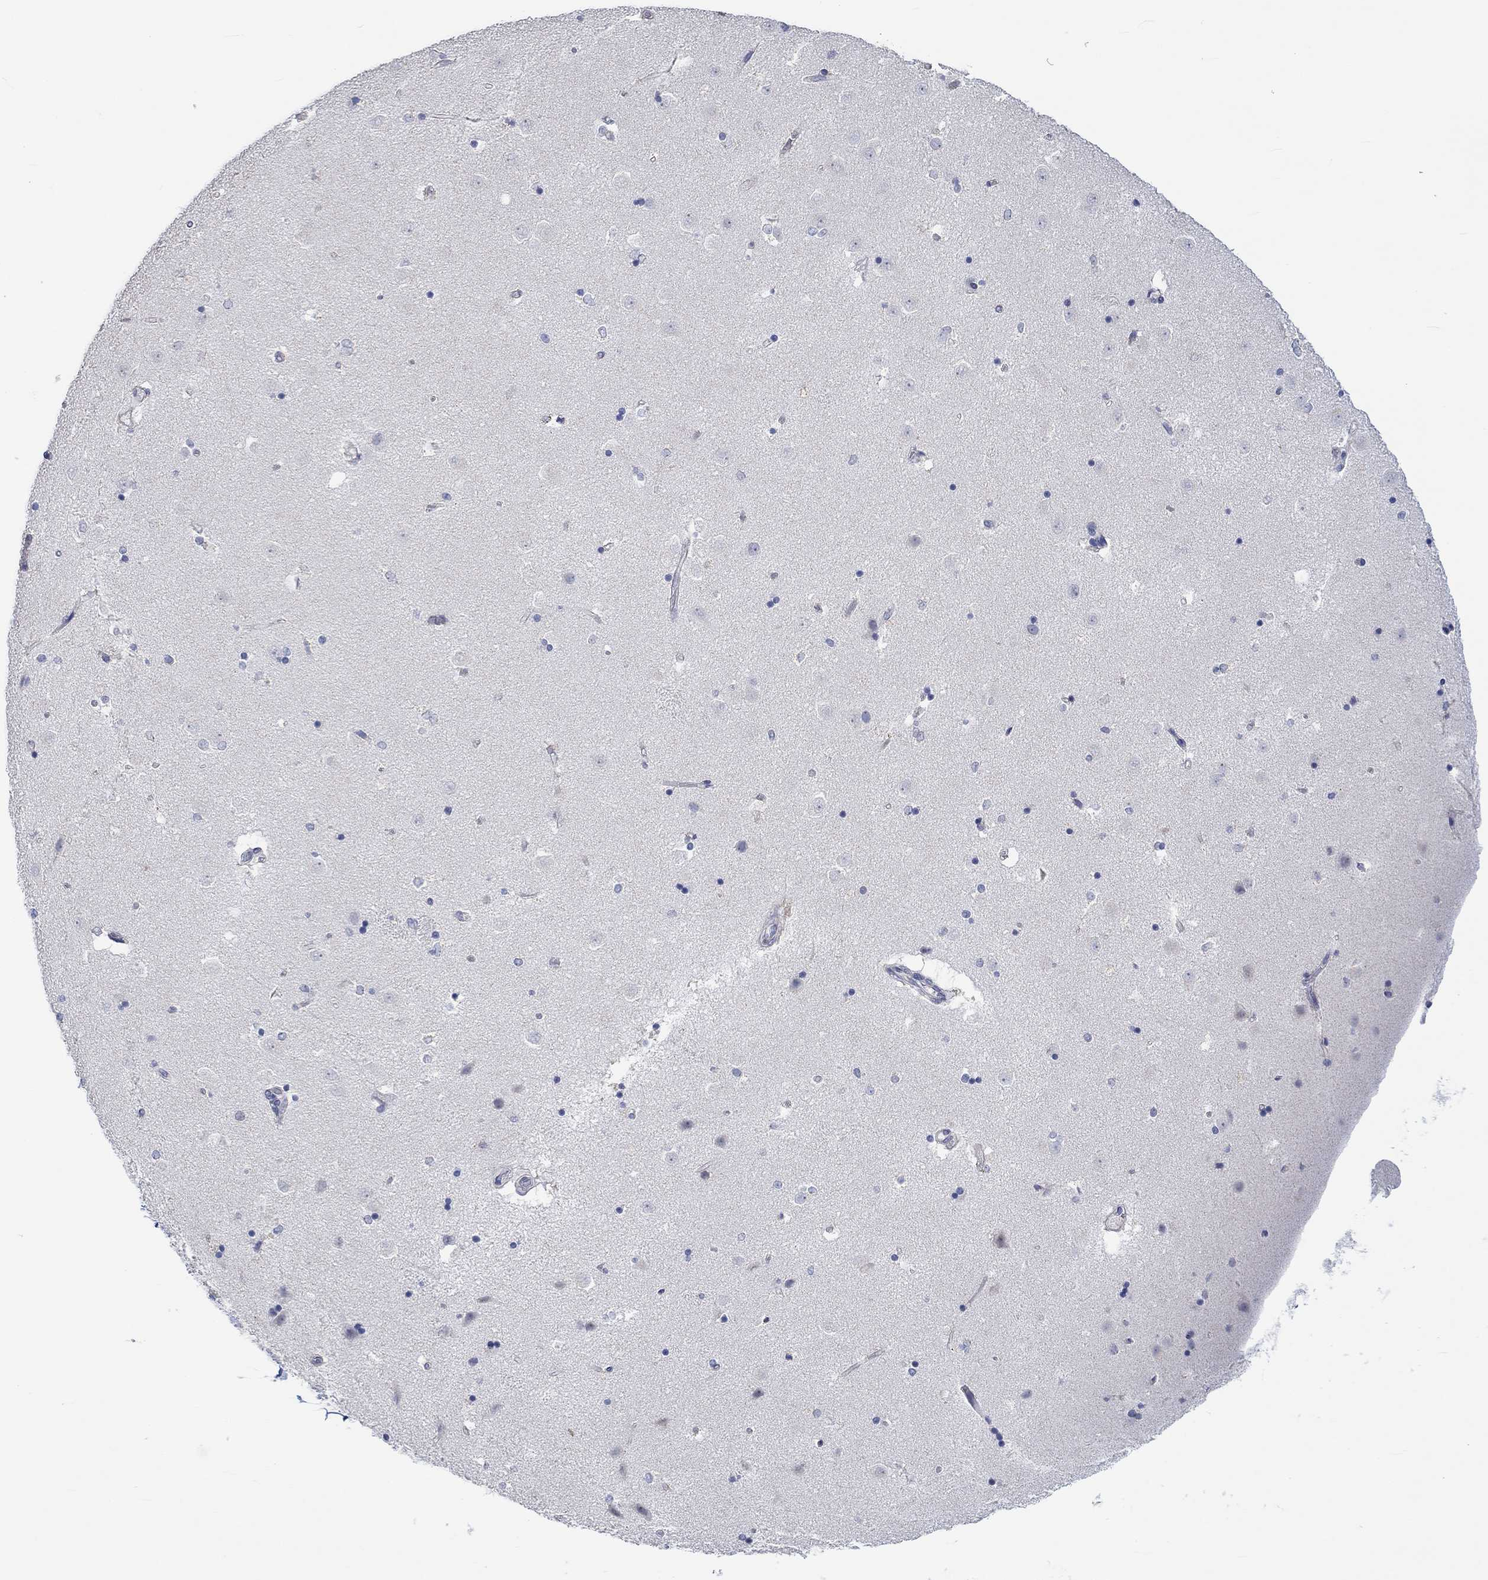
{"staining": {"intensity": "negative", "quantity": "none", "location": "none"}, "tissue": "caudate", "cell_type": "Glial cells", "image_type": "normal", "snomed": [{"axis": "morphology", "description": "Normal tissue, NOS"}, {"axis": "topography", "description": "Lateral ventricle wall"}], "caption": "High magnification brightfield microscopy of benign caudate stained with DAB (3,3'-diaminobenzidine) (brown) and counterstained with hematoxylin (blue): glial cells show no significant staining.", "gene": "AGRP", "patient": {"sex": "male", "age": 51}}